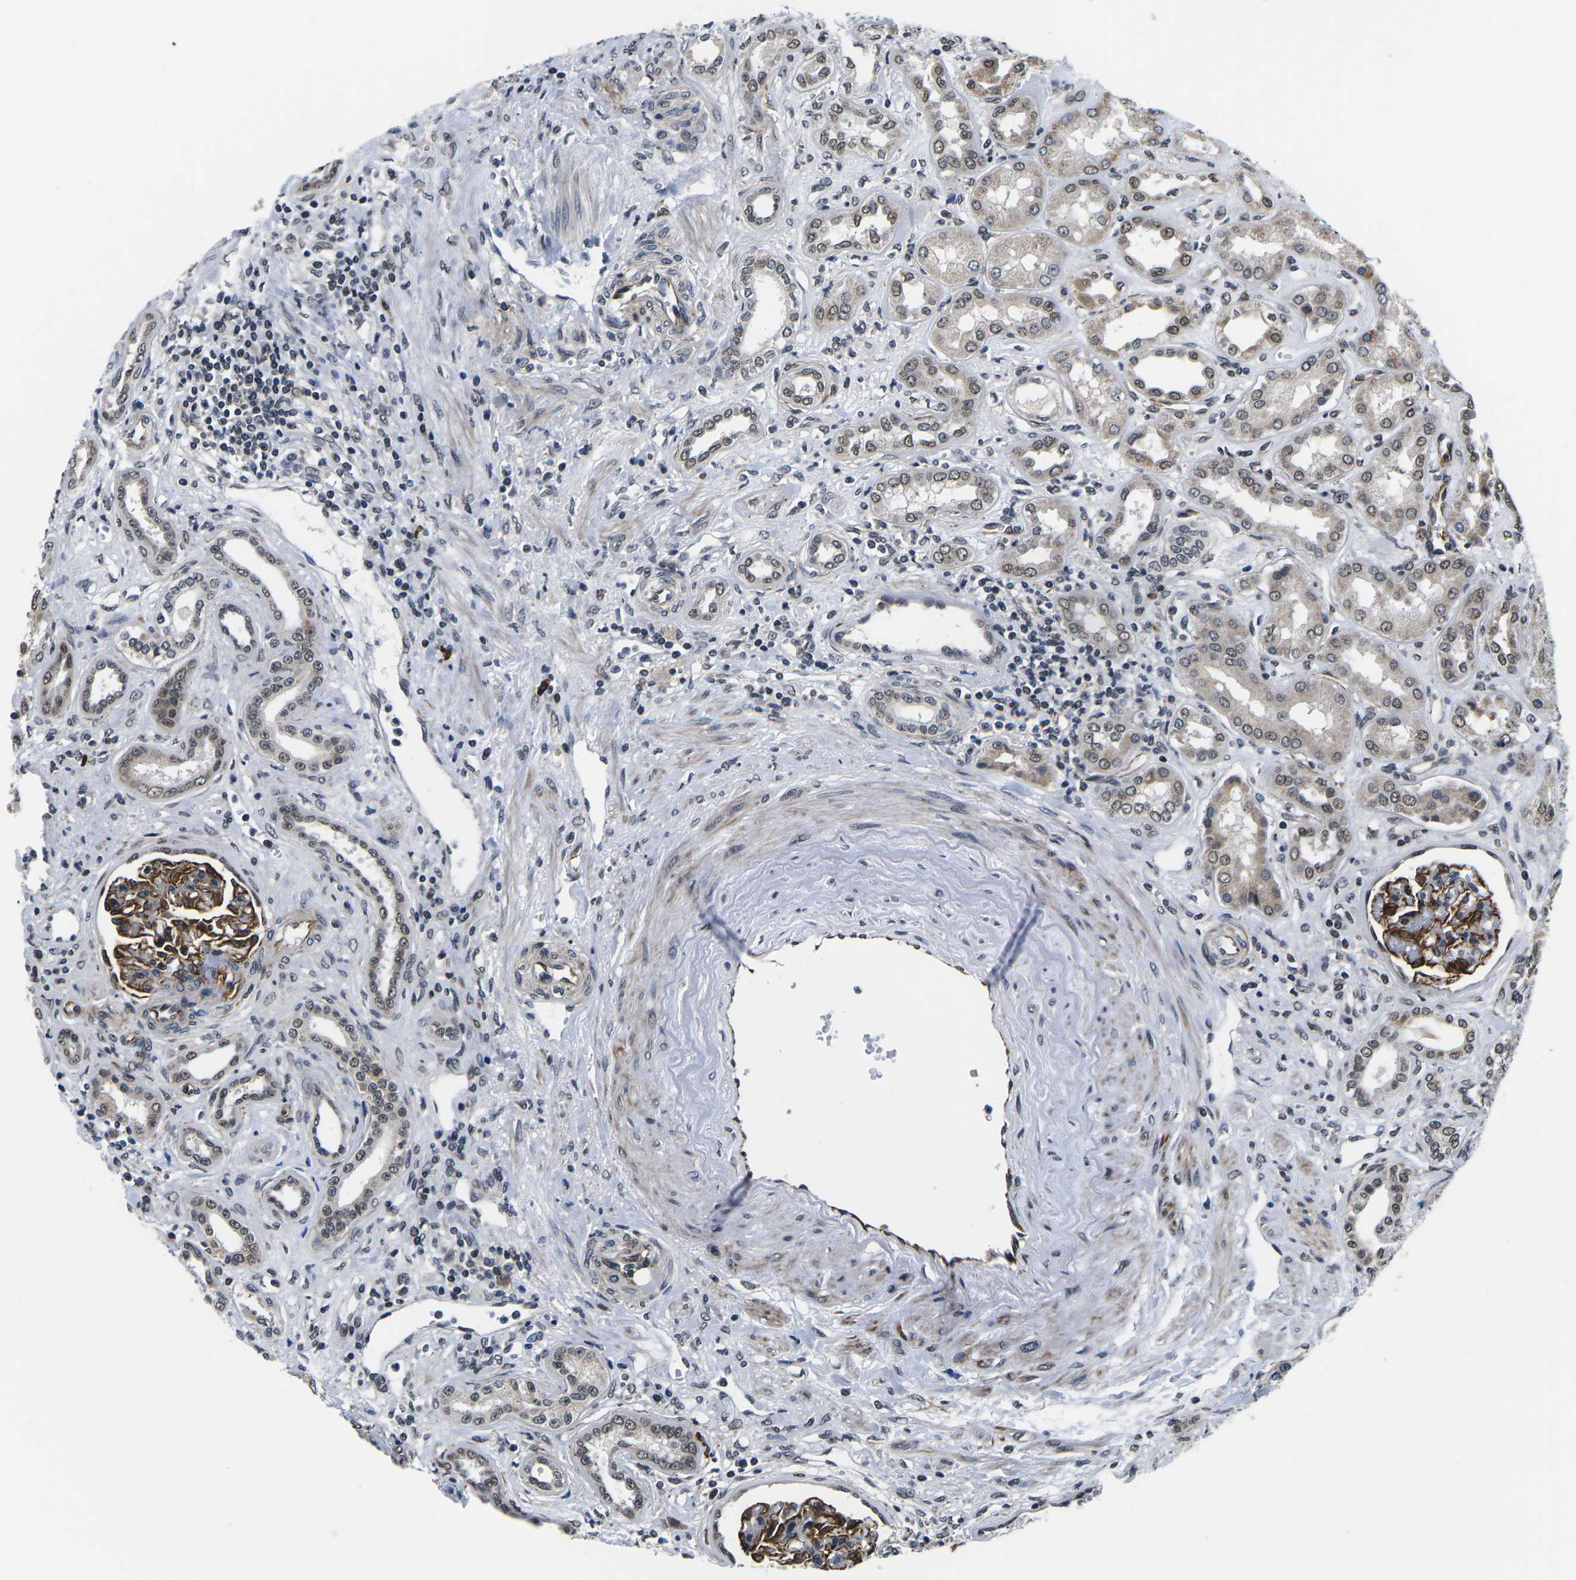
{"staining": {"intensity": "moderate", "quantity": "25%-75%", "location": "cytoplasmic/membranous"}, "tissue": "kidney", "cell_type": "Cells in glomeruli", "image_type": "normal", "snomed": [{"axis": "morphology", "description": "Normal tissue, NOS"}, {"axis": "topography", "description": "Kidney"}], "caption": "Normal kidney was stained to show a protein in brown. There is medium levels of moderate cytoplasmic/membranous expression in approximately 25%-75% of cells in glomeruli. (DAB IHC with brightfield microscopy, high magnification).", "gene": "CCNE1", "patient": {"sex": "male", "age": 59}}